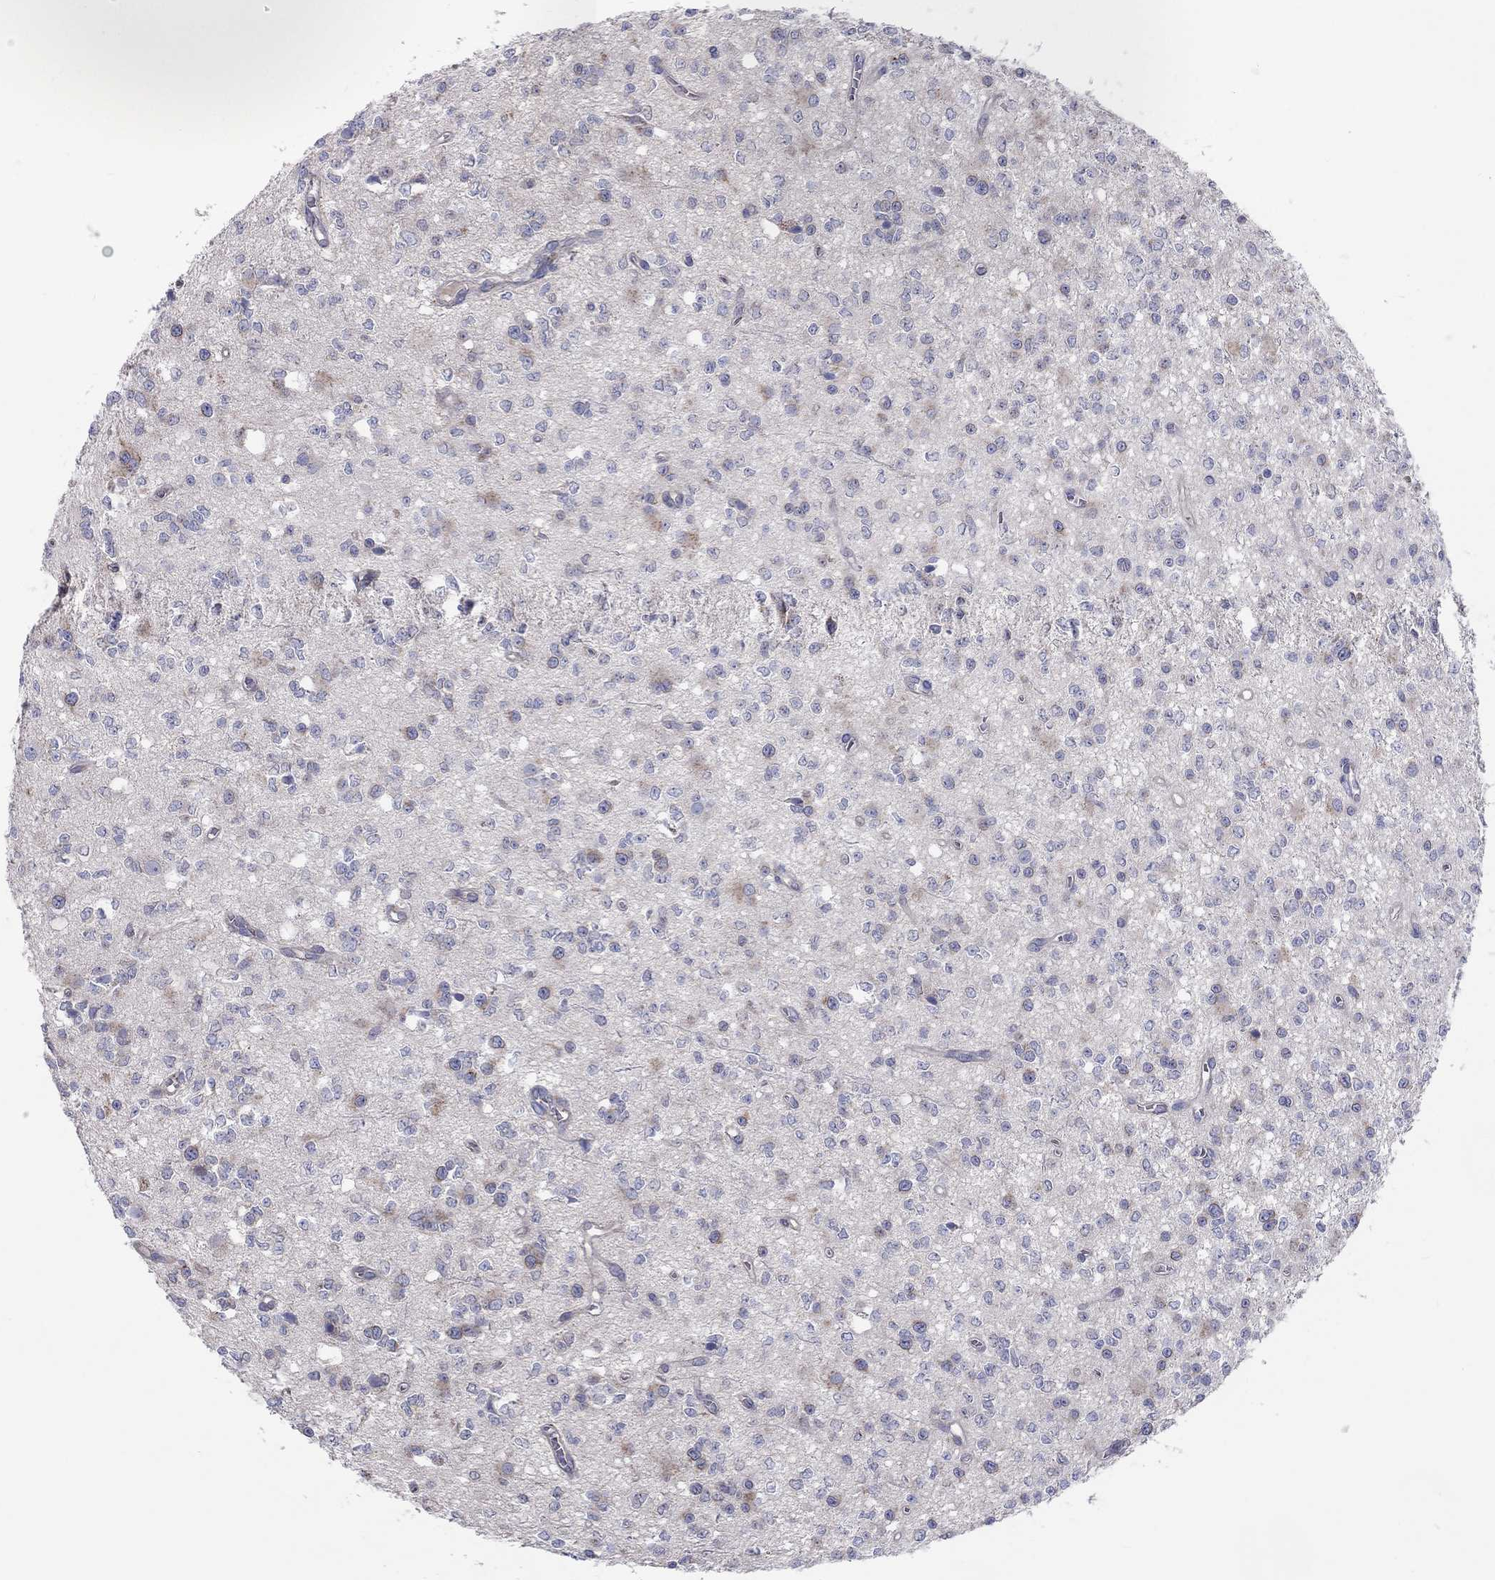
{"staining": {"intensity": "moderate", "quantity": "<25%", "location": "cytoplasmic/membranous"}, "tissue": "glioma", "cell_type": "Tumor cells", "image_type": "cancer", "snomed": [{"axis": "morphology", "description": "Glioma, malignant, Low grade"}, {"axis": "topography", "description": "Brain"}], "caption": "IHC photomicrograph of malignant glioma (low-grade) stained for a protein (brown), which displays low levels of moderate cytoplasmic/membranous positivity in approximately <25% of tumor cells.", "gene": "BCO2", "patient": {"sex": "female", "age": 45}}